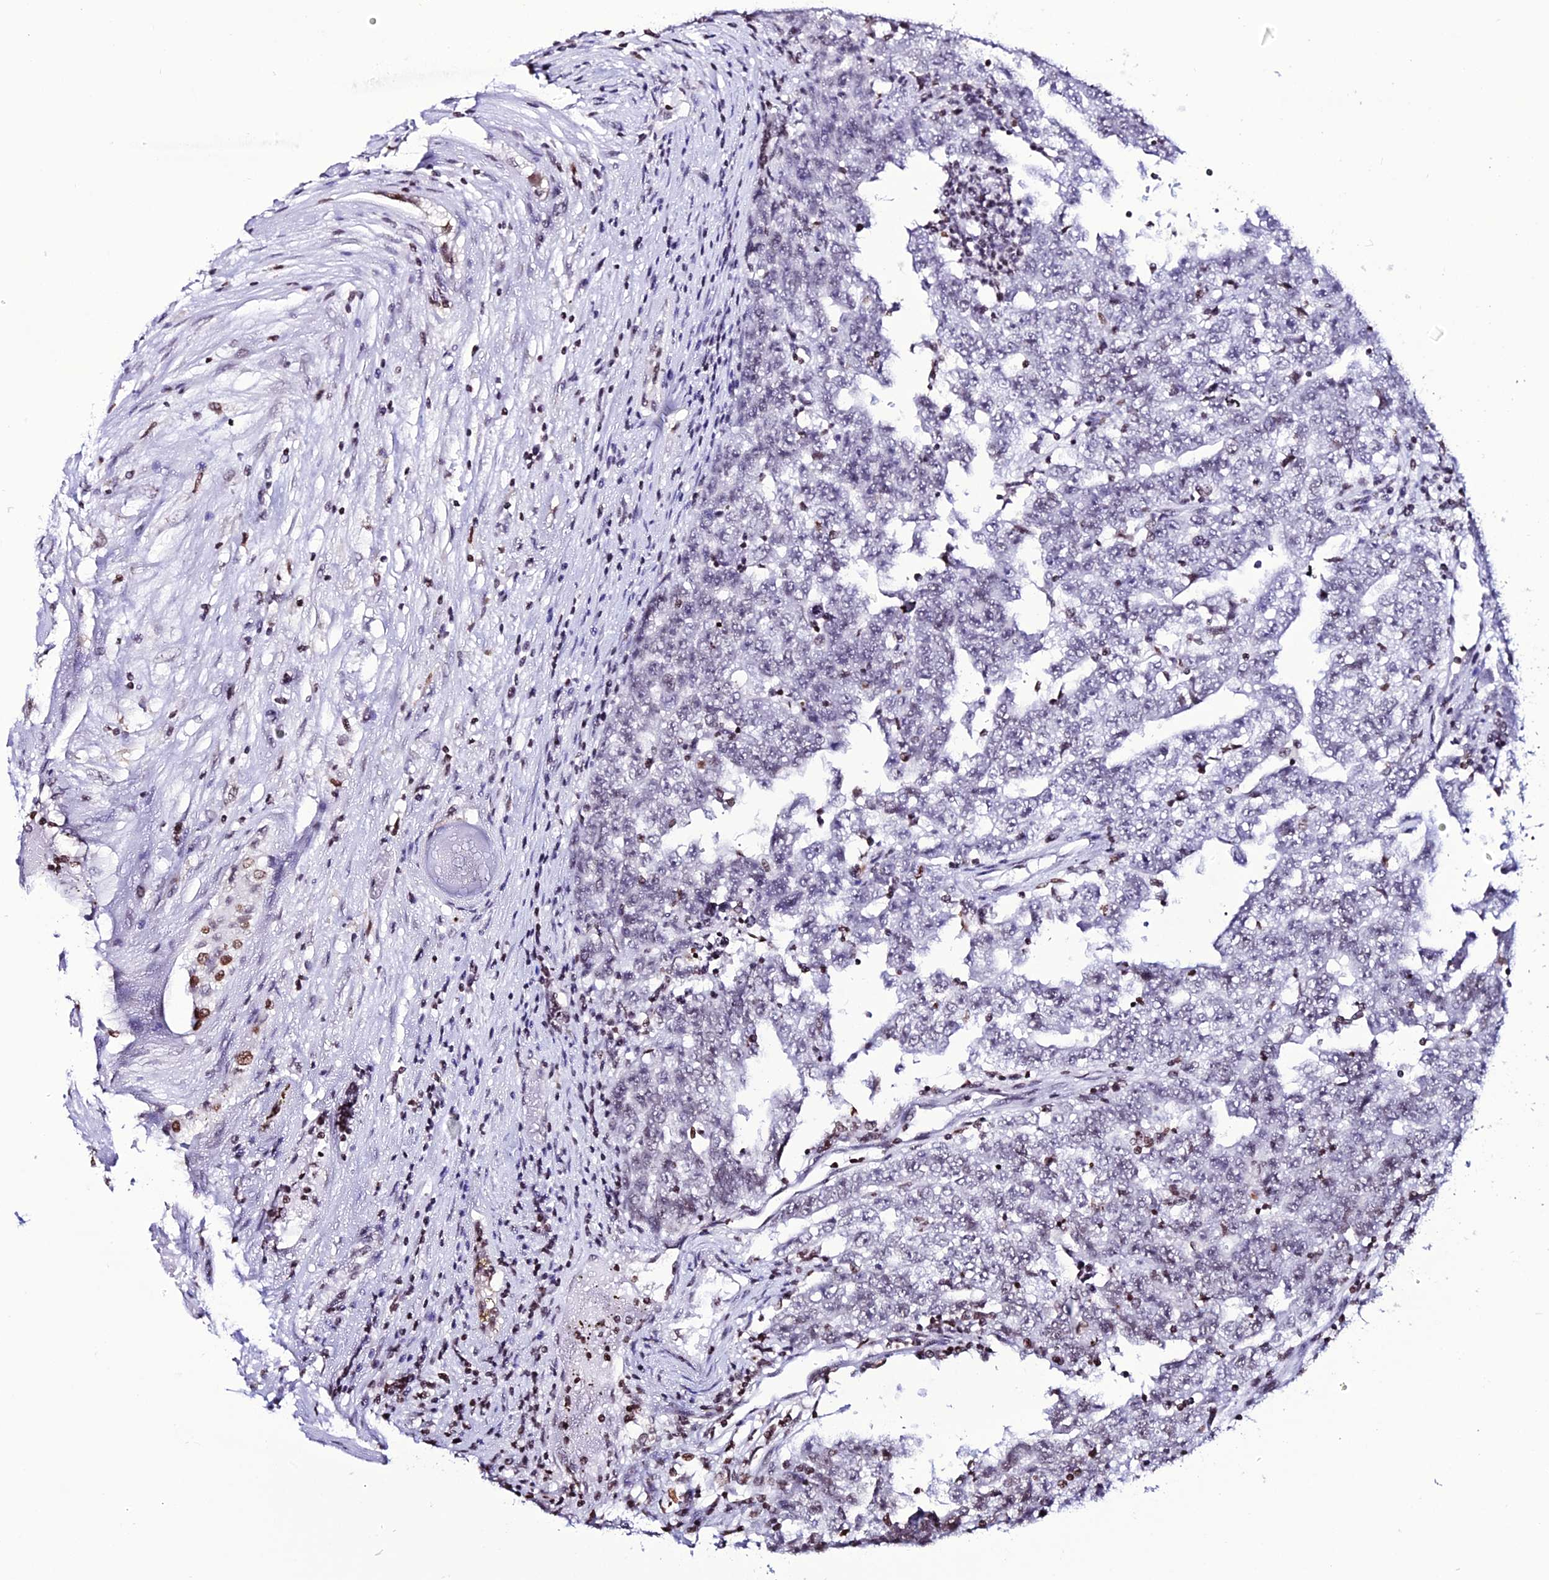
{"staining": {"intensity": "negative", "quantity": "none", "location": "none"}, "tissue": "testis cancer", "cell_type": "Tumor cells", "image_type": "cancer", "snomed": [{"axis": "morphology", "description": "Carcinoma, Embryonal, NOS"}, {"axis": "topography", "description": "Testis"}], "caption": "IHC of testis cancer reveals no positivity in tumor cells.", "gene": "MACROH2A2", "patient": {"sex": "male", "age": 25}}